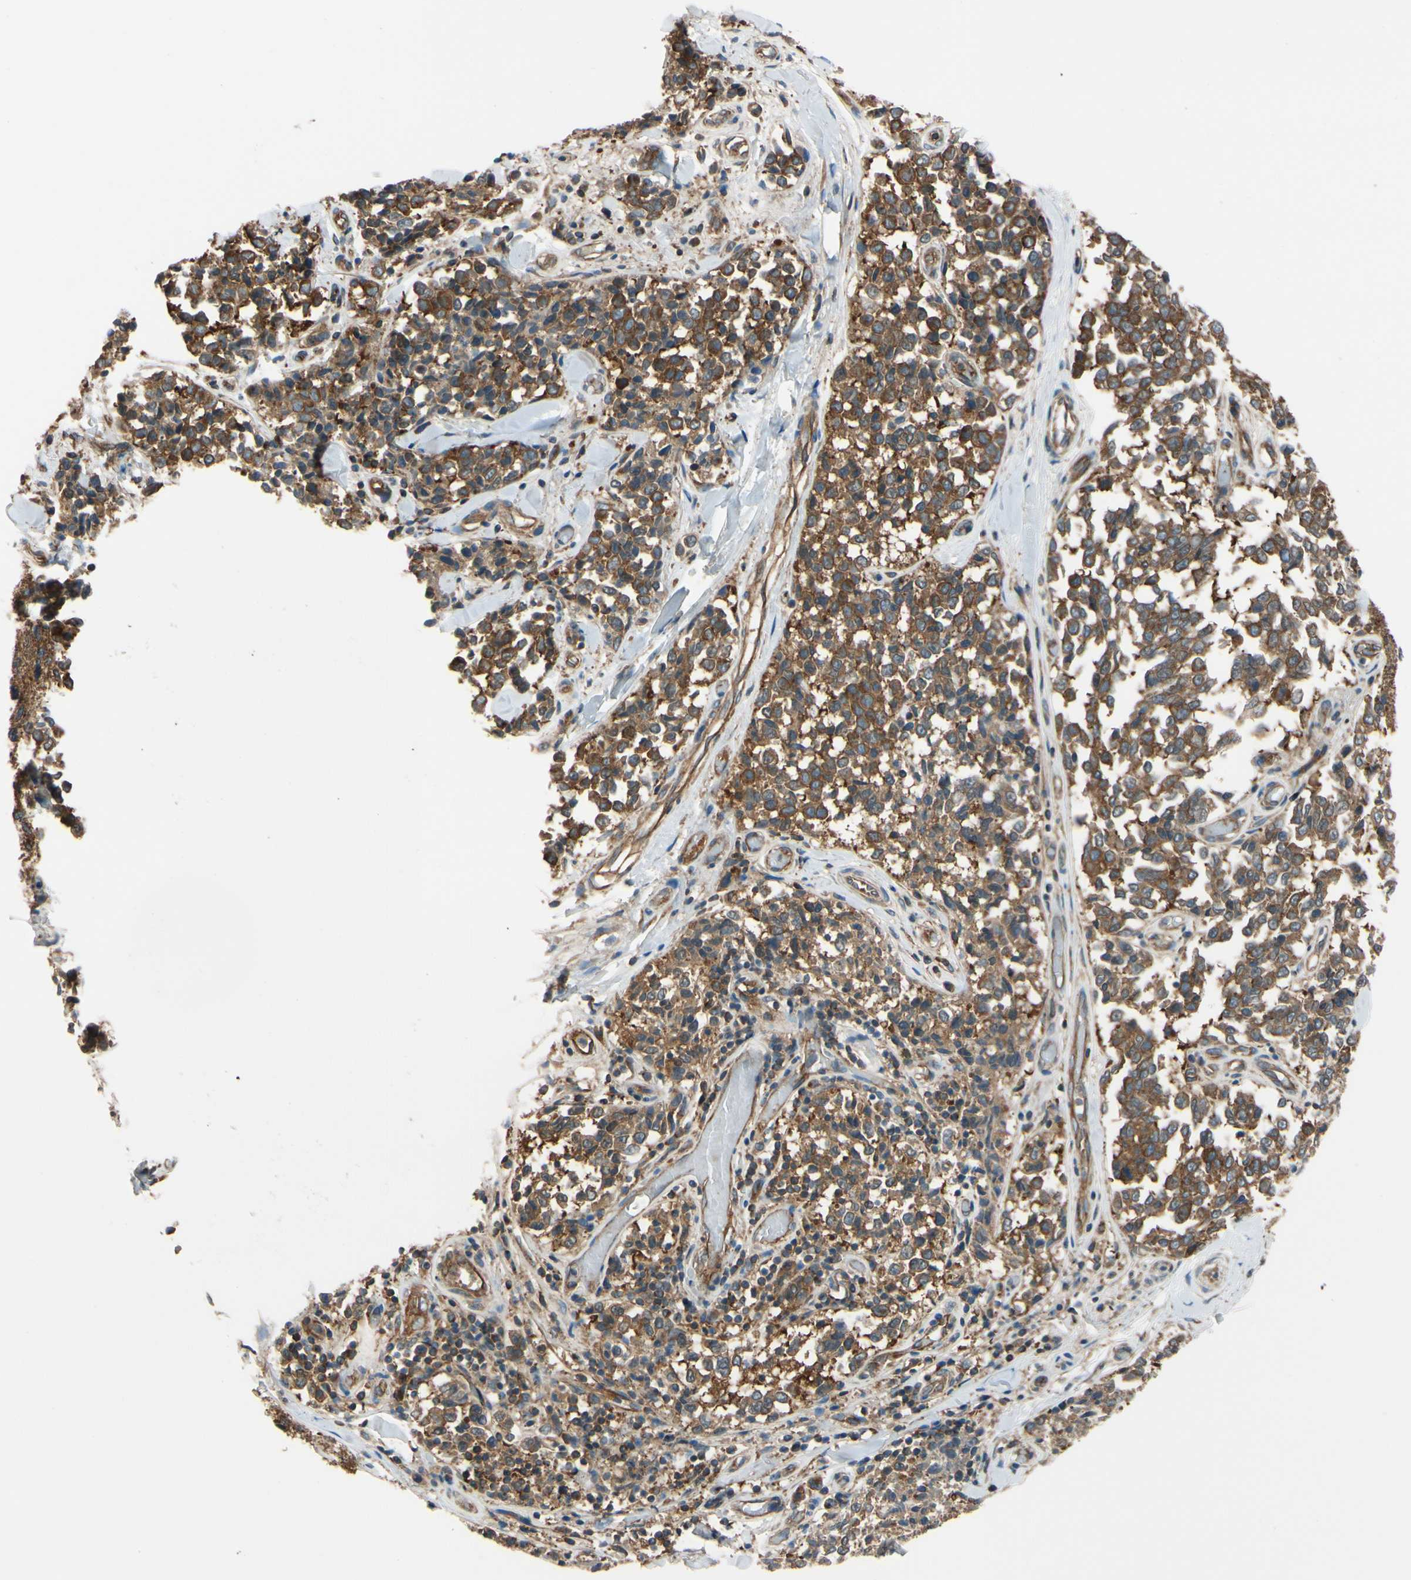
{"staining": {"intensity": "moderate", "quantity": "25%-75%", "location": "cytoplasmic/membranous"}, "tissue": "melanoma", "cell_type": "Tumor cells", "image_type": "cancer", "snomed": [{"axis": "morphology", "description": "Malignant melanoma, NOS"}, {"axis": "topography", "description": "Skin"}], "caption": "IHC micrograph of neoplastic tissue: melanoma stained using immunohistochemistry shows medium levels of moderate protein expression localized specifically in the cytoplasmic/membranous of tumor cells, appearing as a cytoplasmic/membranous brown color.", "gene": "EPS15", "patient": {"sex": "female", "age": 64}}